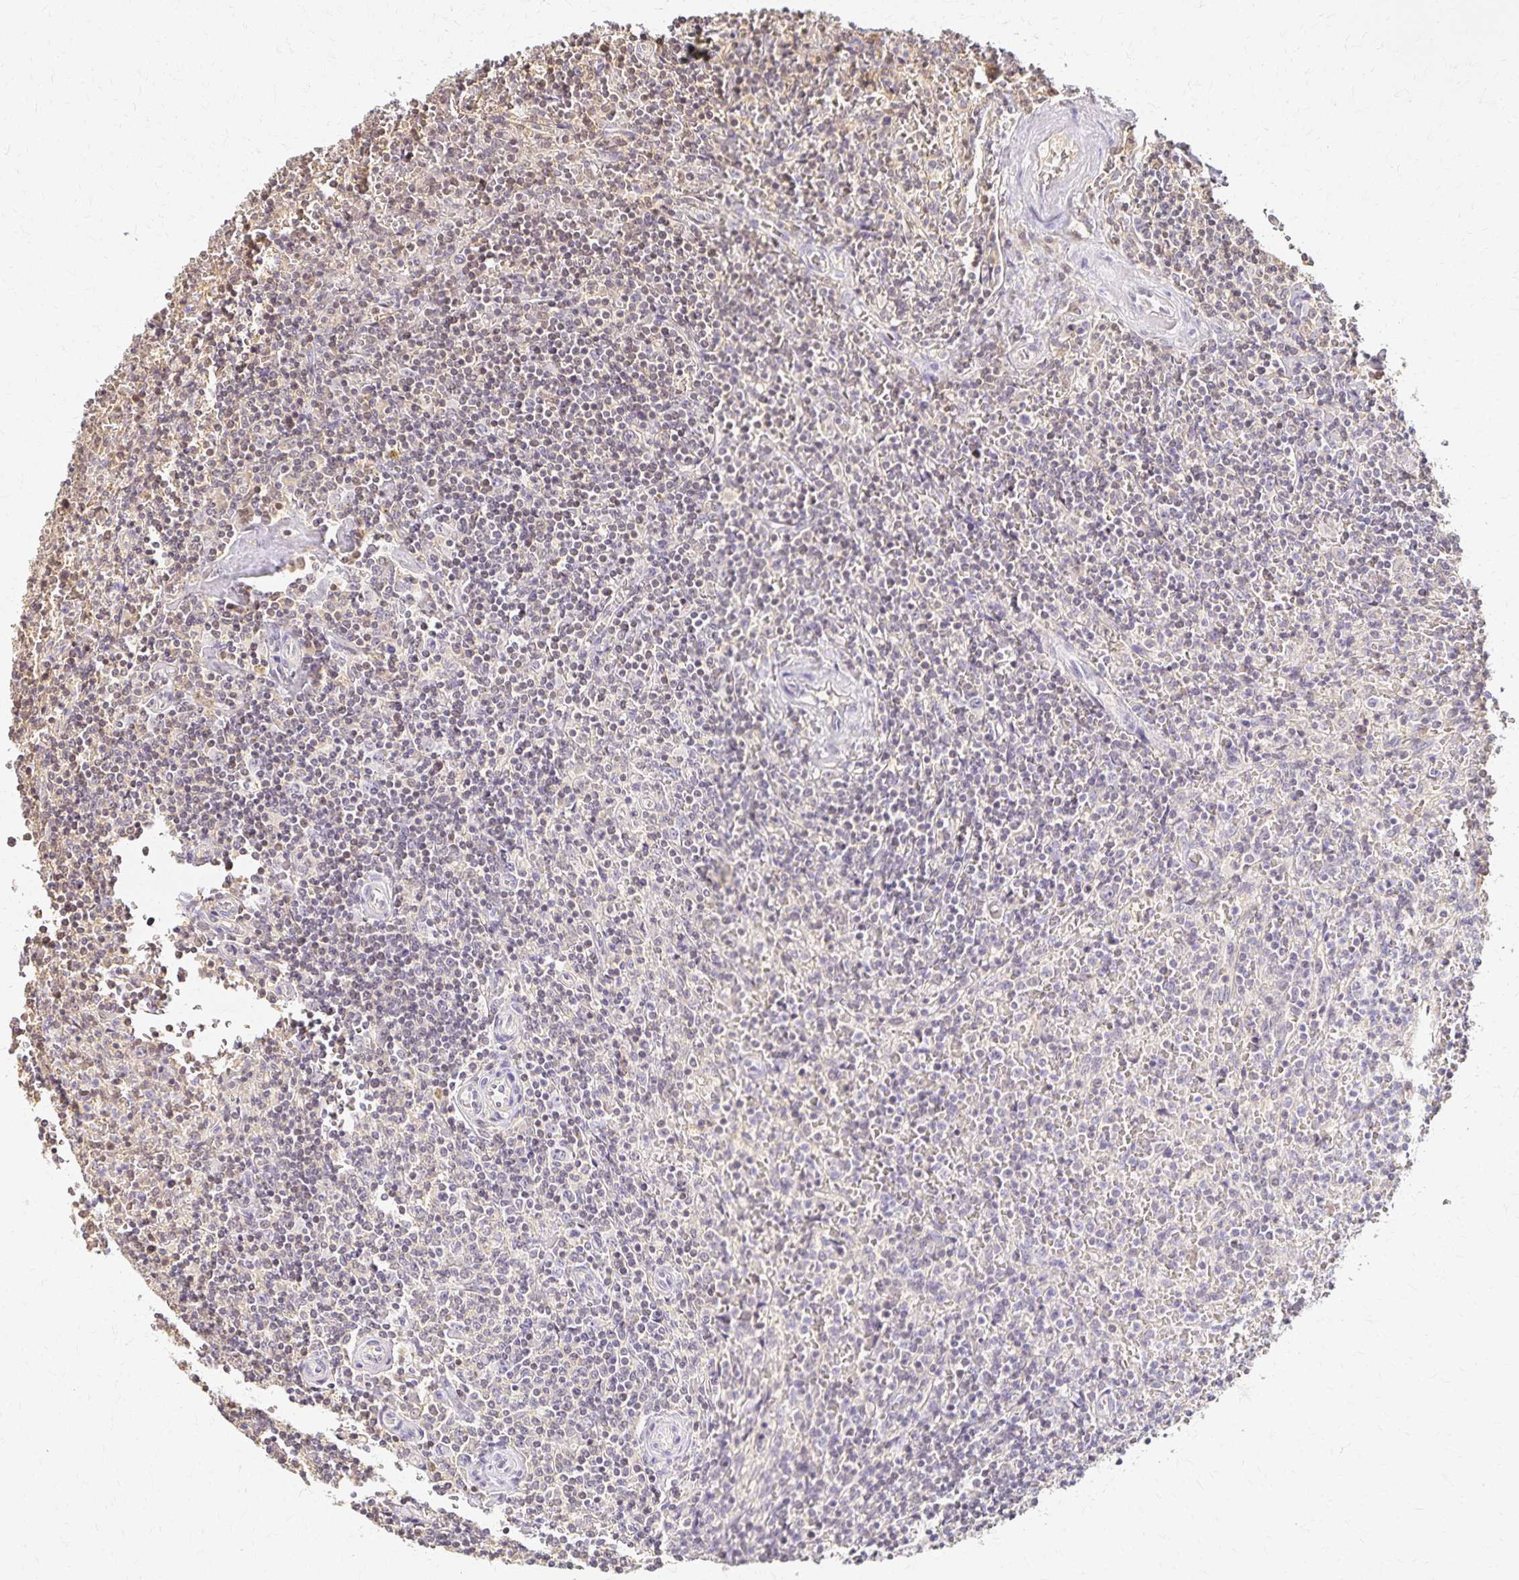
{"staining": {"intensity": "negative", "quantity": "none", "location": "none"}, "tissue": "lymphoma", "cell_type": "Tumor cells", "image_type": "cancer", "snomed": [{"axis": "morphology", "description": "Malignant lymphoma, non-Hodgkin's type, Low grade"}, {"axis": "topography", "description": "Spleen"}], "caption": "Immunohistochemistry micrograph of lymphoma stained for a protein (brown), which displays no positivity in tumor cells. (DAB (3,3'-diaminobenzidine) IHC, high magnification).", "gene": "AZGP1", "patient": {"sex": "female", "age": 64}}